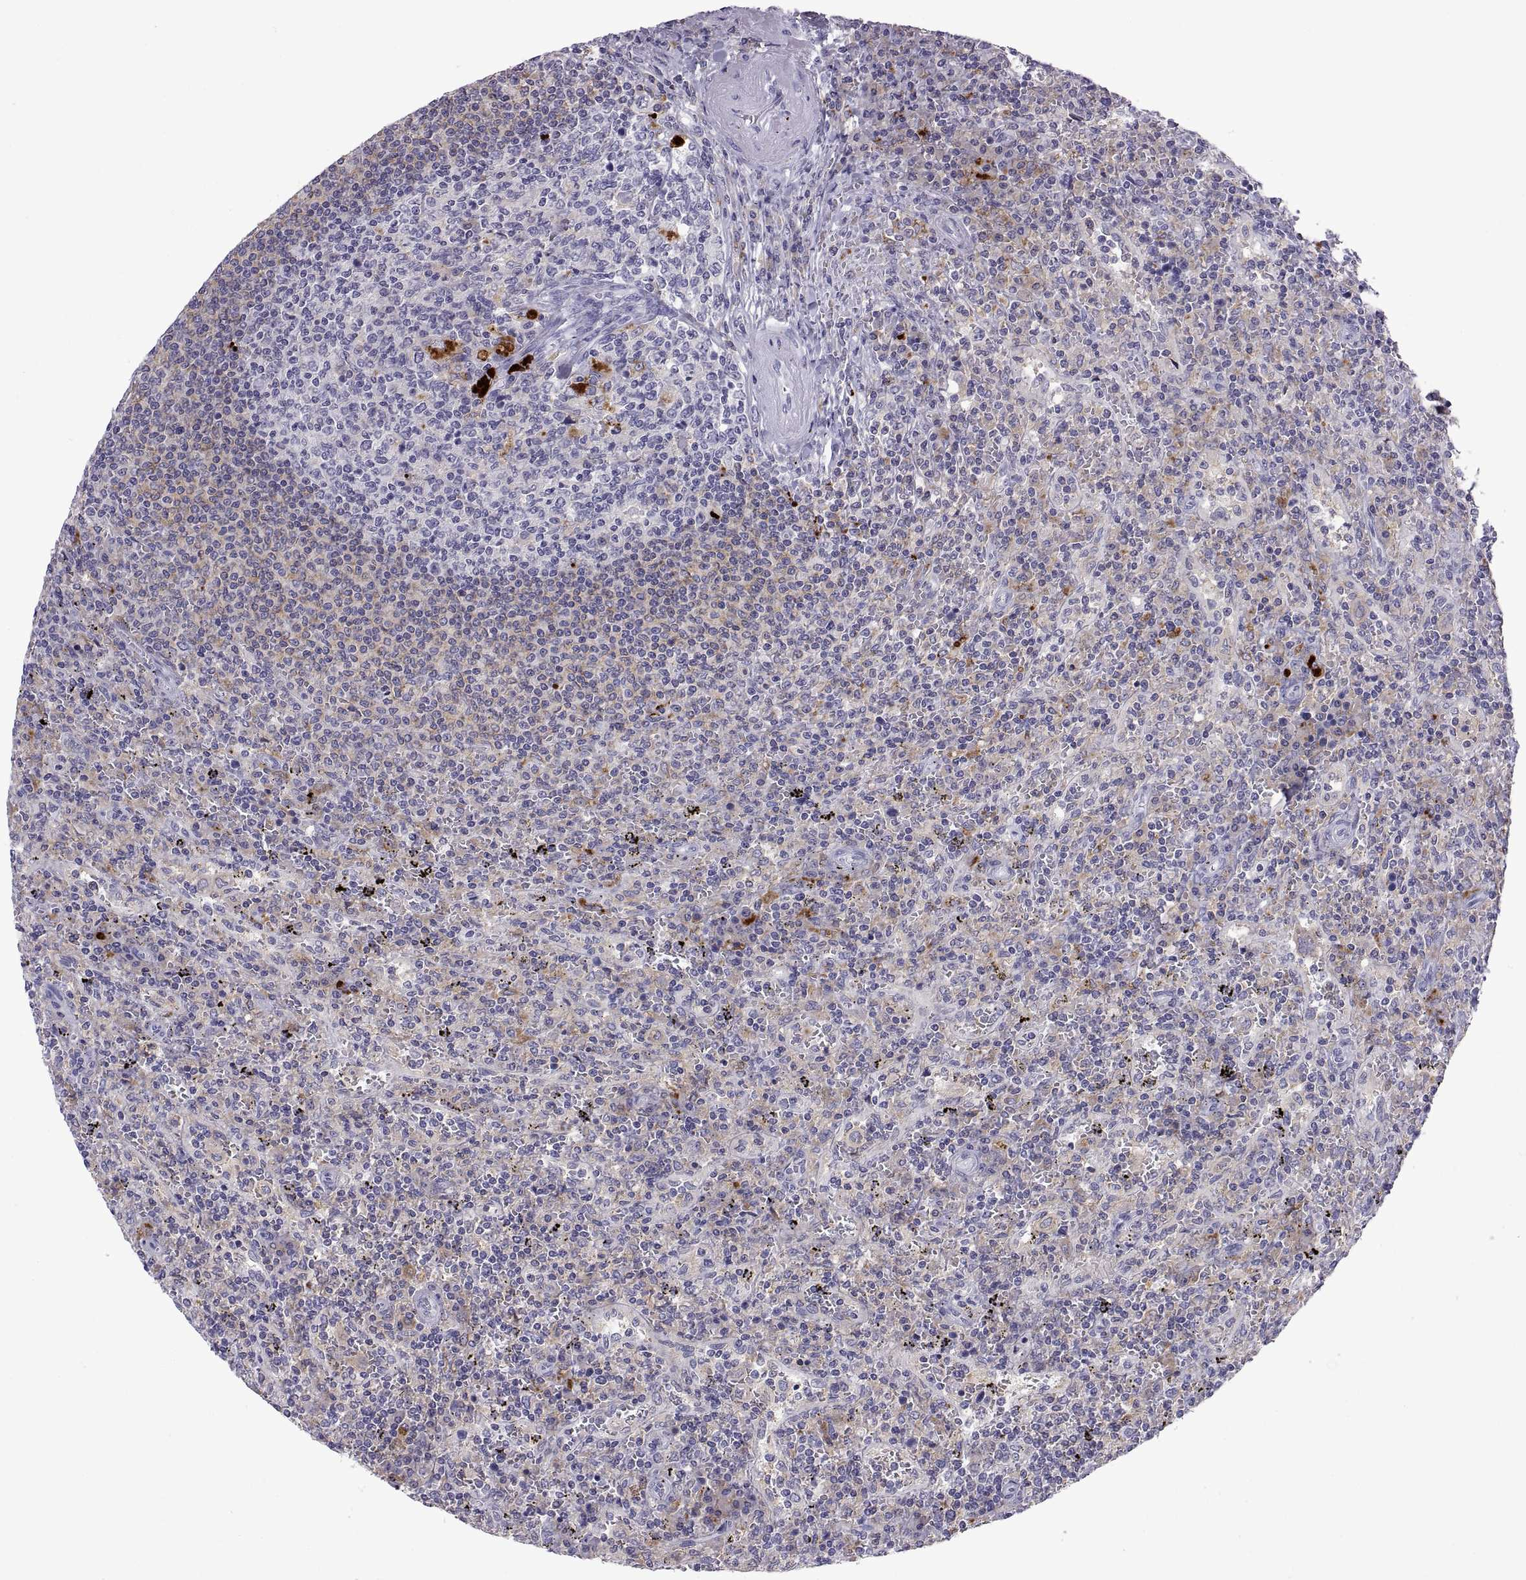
{"staining": {"intensity": "negative", "quantity": "none", "location": "none"}, "tissue": "lymphoma", "cell_type": "Tumor cells", "image_type": "cancer", "snomed": [{"axis": "morphology", "description": "Malignant lymphoma, non-Hodgkin's type, Low grade"}, {"axis": "topography", "description": "Spleen"}], "caption": "Tumor cells show no significant protein expression in lymphoma. (DAB immunohistochemistry (IHC) with hematoxylin counter stain).", "gene": "RGS19", "patient": {"sex": "male", "age": 62}}